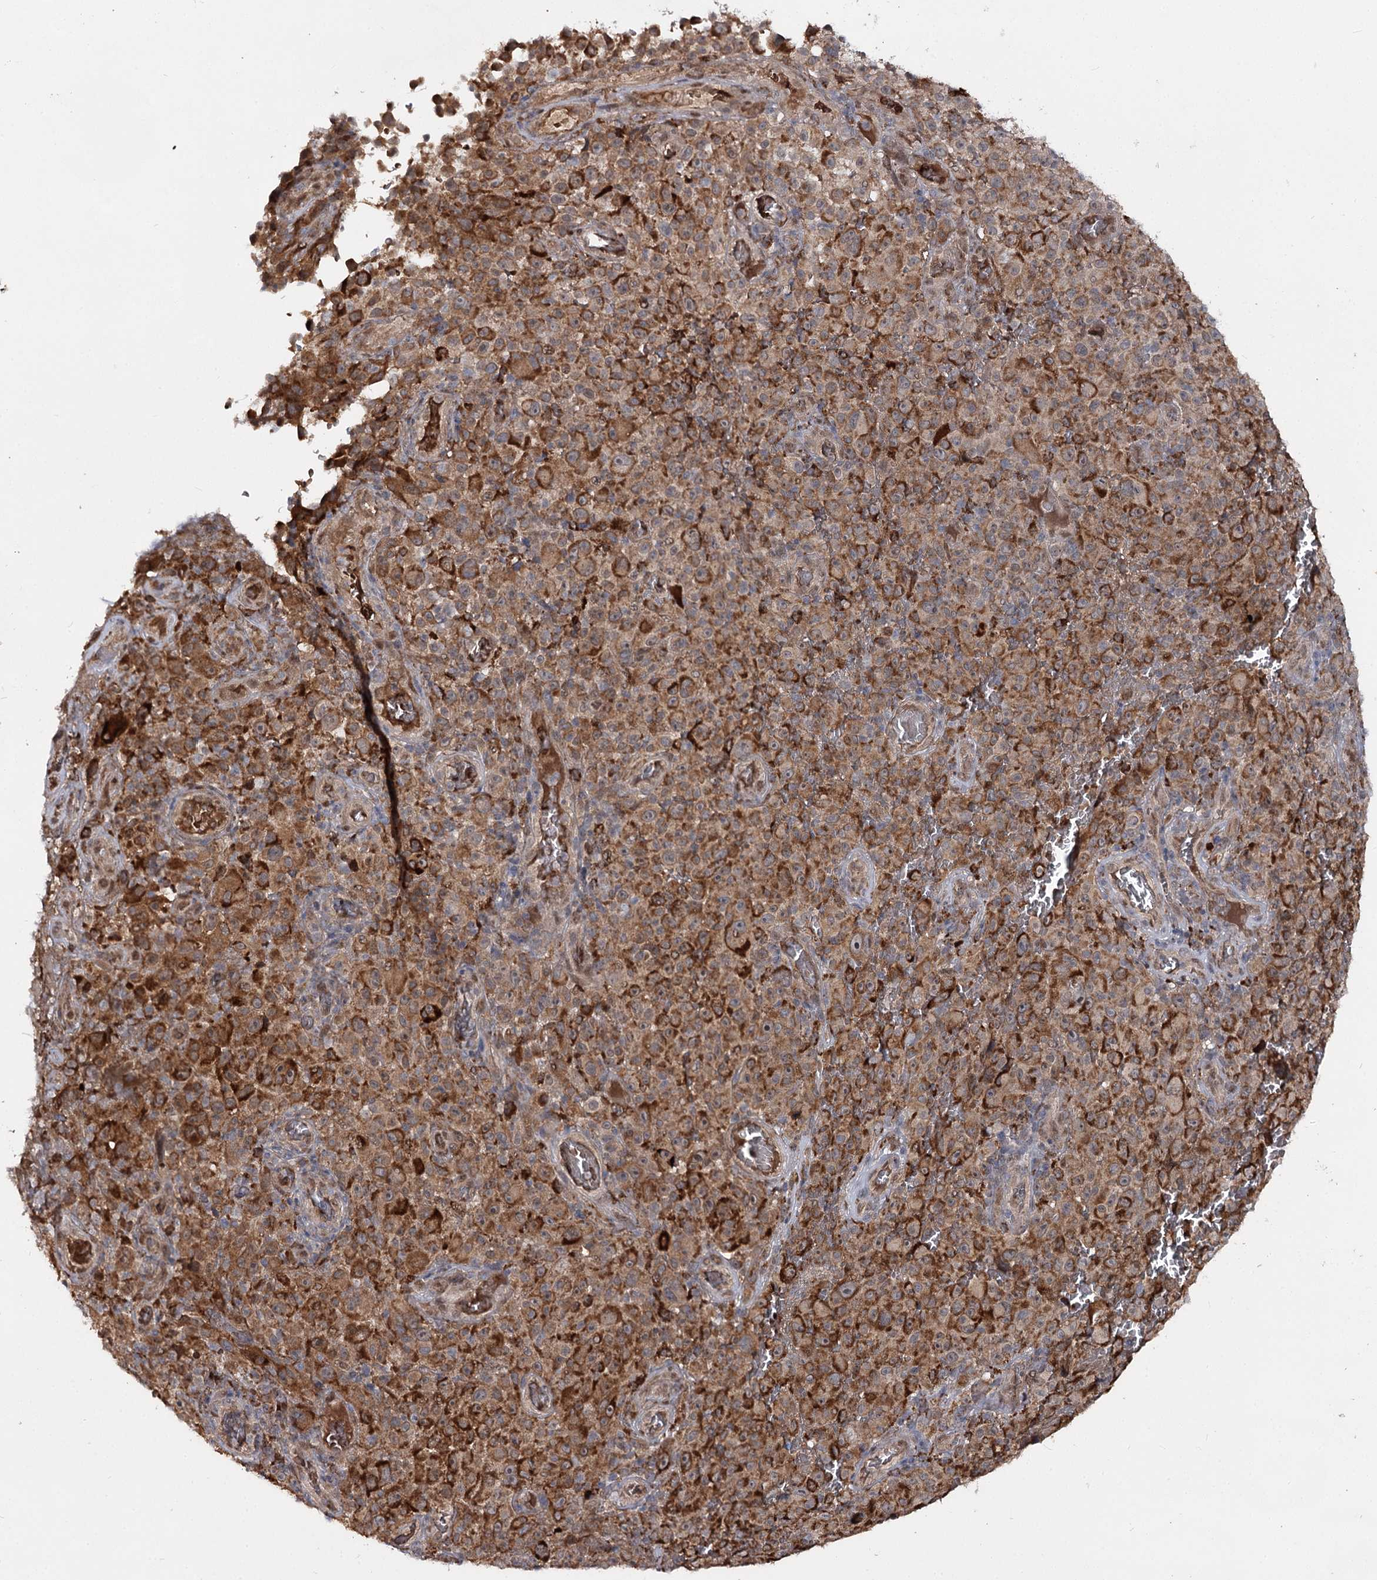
{"staining": {"intensity": "strong", "quantity": "25%-75%", "location": "cytoplasmic/membranous"}, "tissue": "melanoma", "cell_type": "Tumor cells", "image_type": "cancer", "snomed": [{"axis": "morphology", "description": "Malignant melanoma, NOS"}, {"axis": "topography", "description": "Skin"}], "caption": "About 25%-75% of tumor cells in human malignant melanoma display strong cytoplasmic/membranous protein staining as visualized by brown immunohistochemical staining.", "gene": "MSANTD2", "patient": {"sex": "female", "age": 82}}